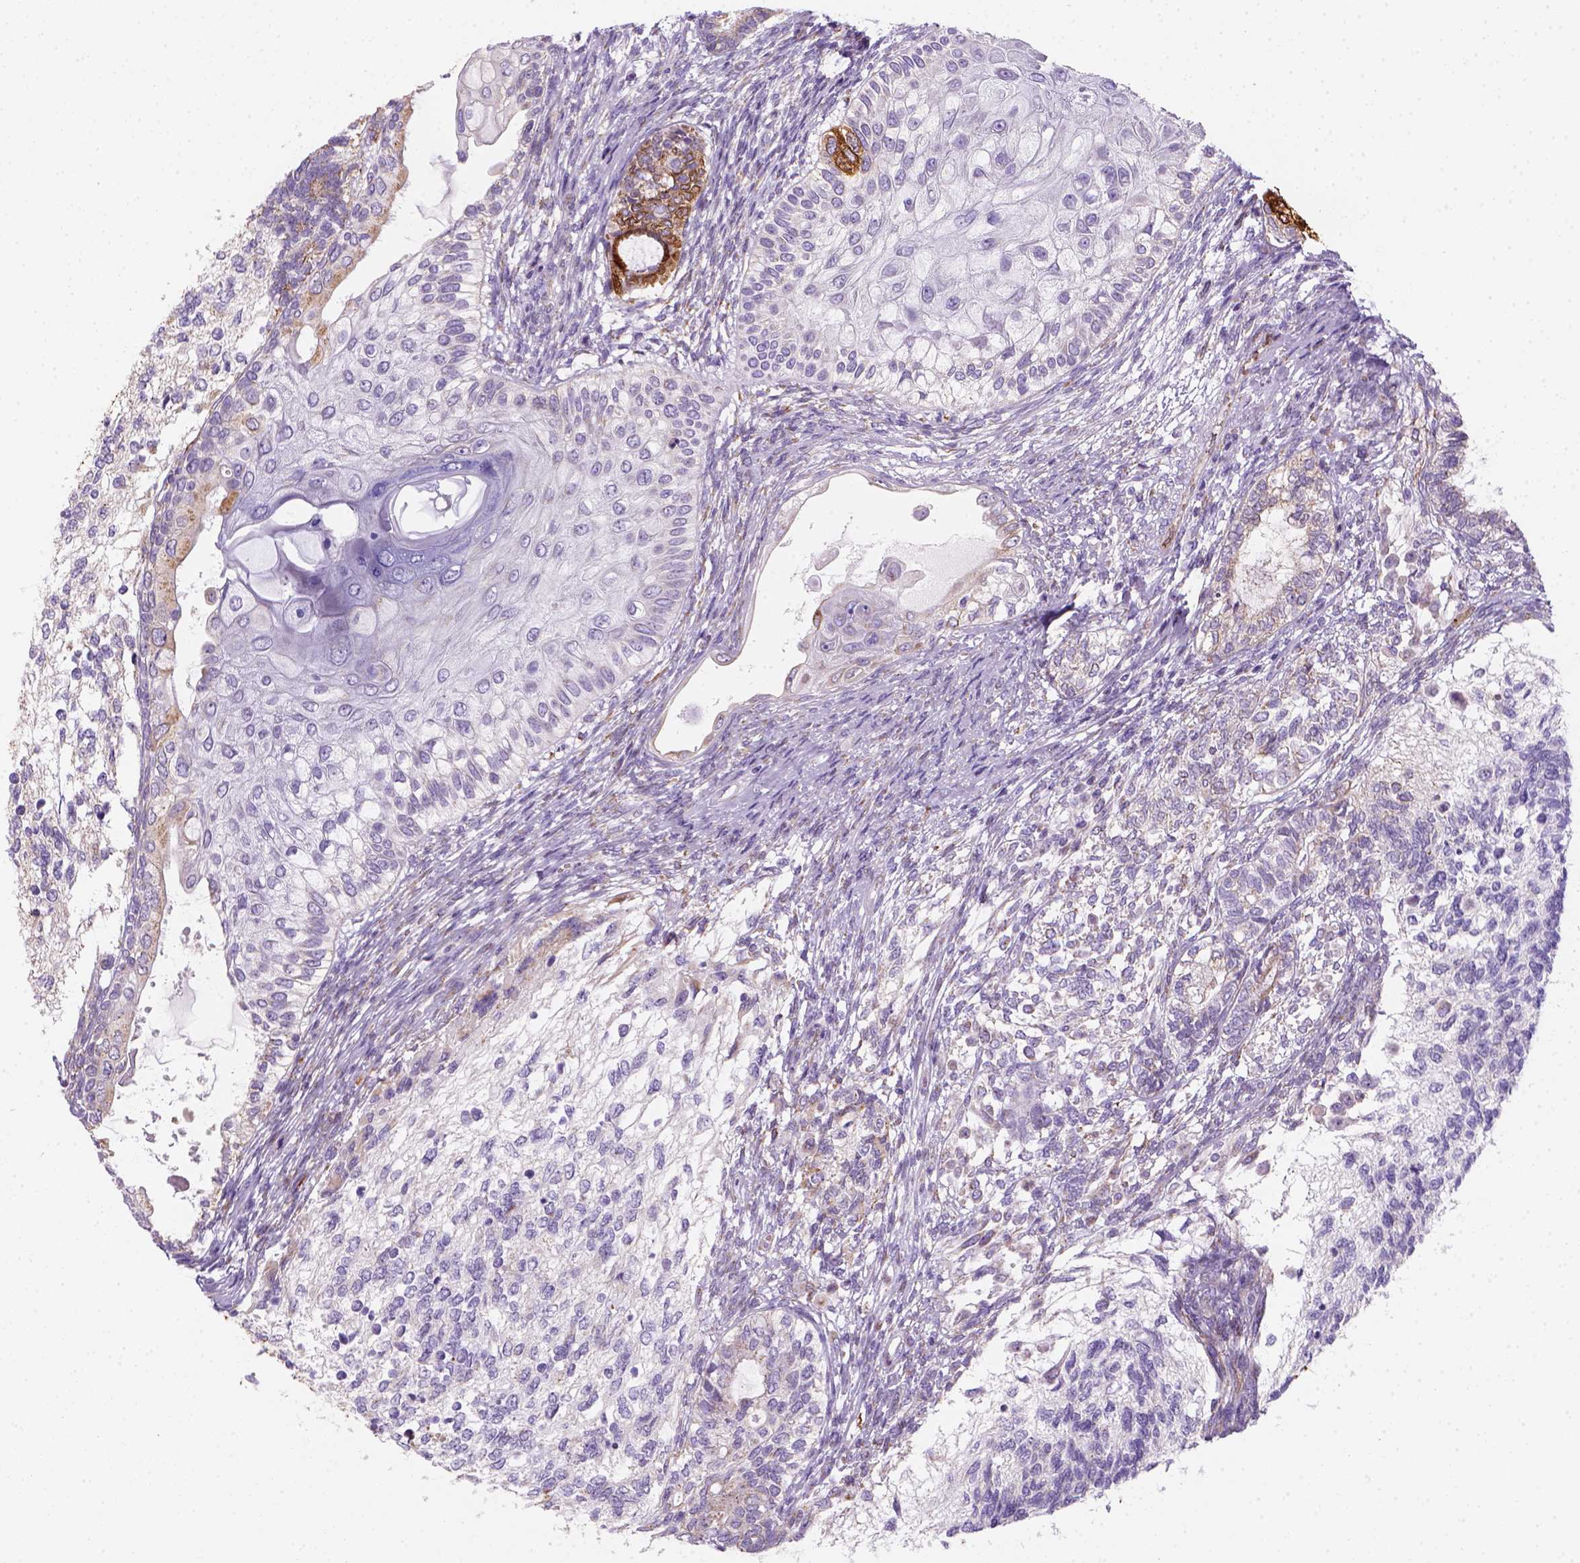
{"staining": {"intensity": "moderate", "quantity": "<25%", "location": "cytoplasmic/membranous"}, "tissue": "testis cancer", "cell_type": "Tumor cells", "image_type": "cancer", "snomed": [{"axis": "morphology", "description": "Seminoma, NOS"}, {"axis": "morphology", "description": "Carcinoma, Embryonal, NOS"}, {"axis": "topography", "description": "Testis"}], "caption": "Testis cancer was stained to show a protein in brown. There is low levels of moderate cytoplasmic/membranous expression in about <25% of tumor cells.", "gene": "CES2", "patient": {"sex": "male", "age": 41}}